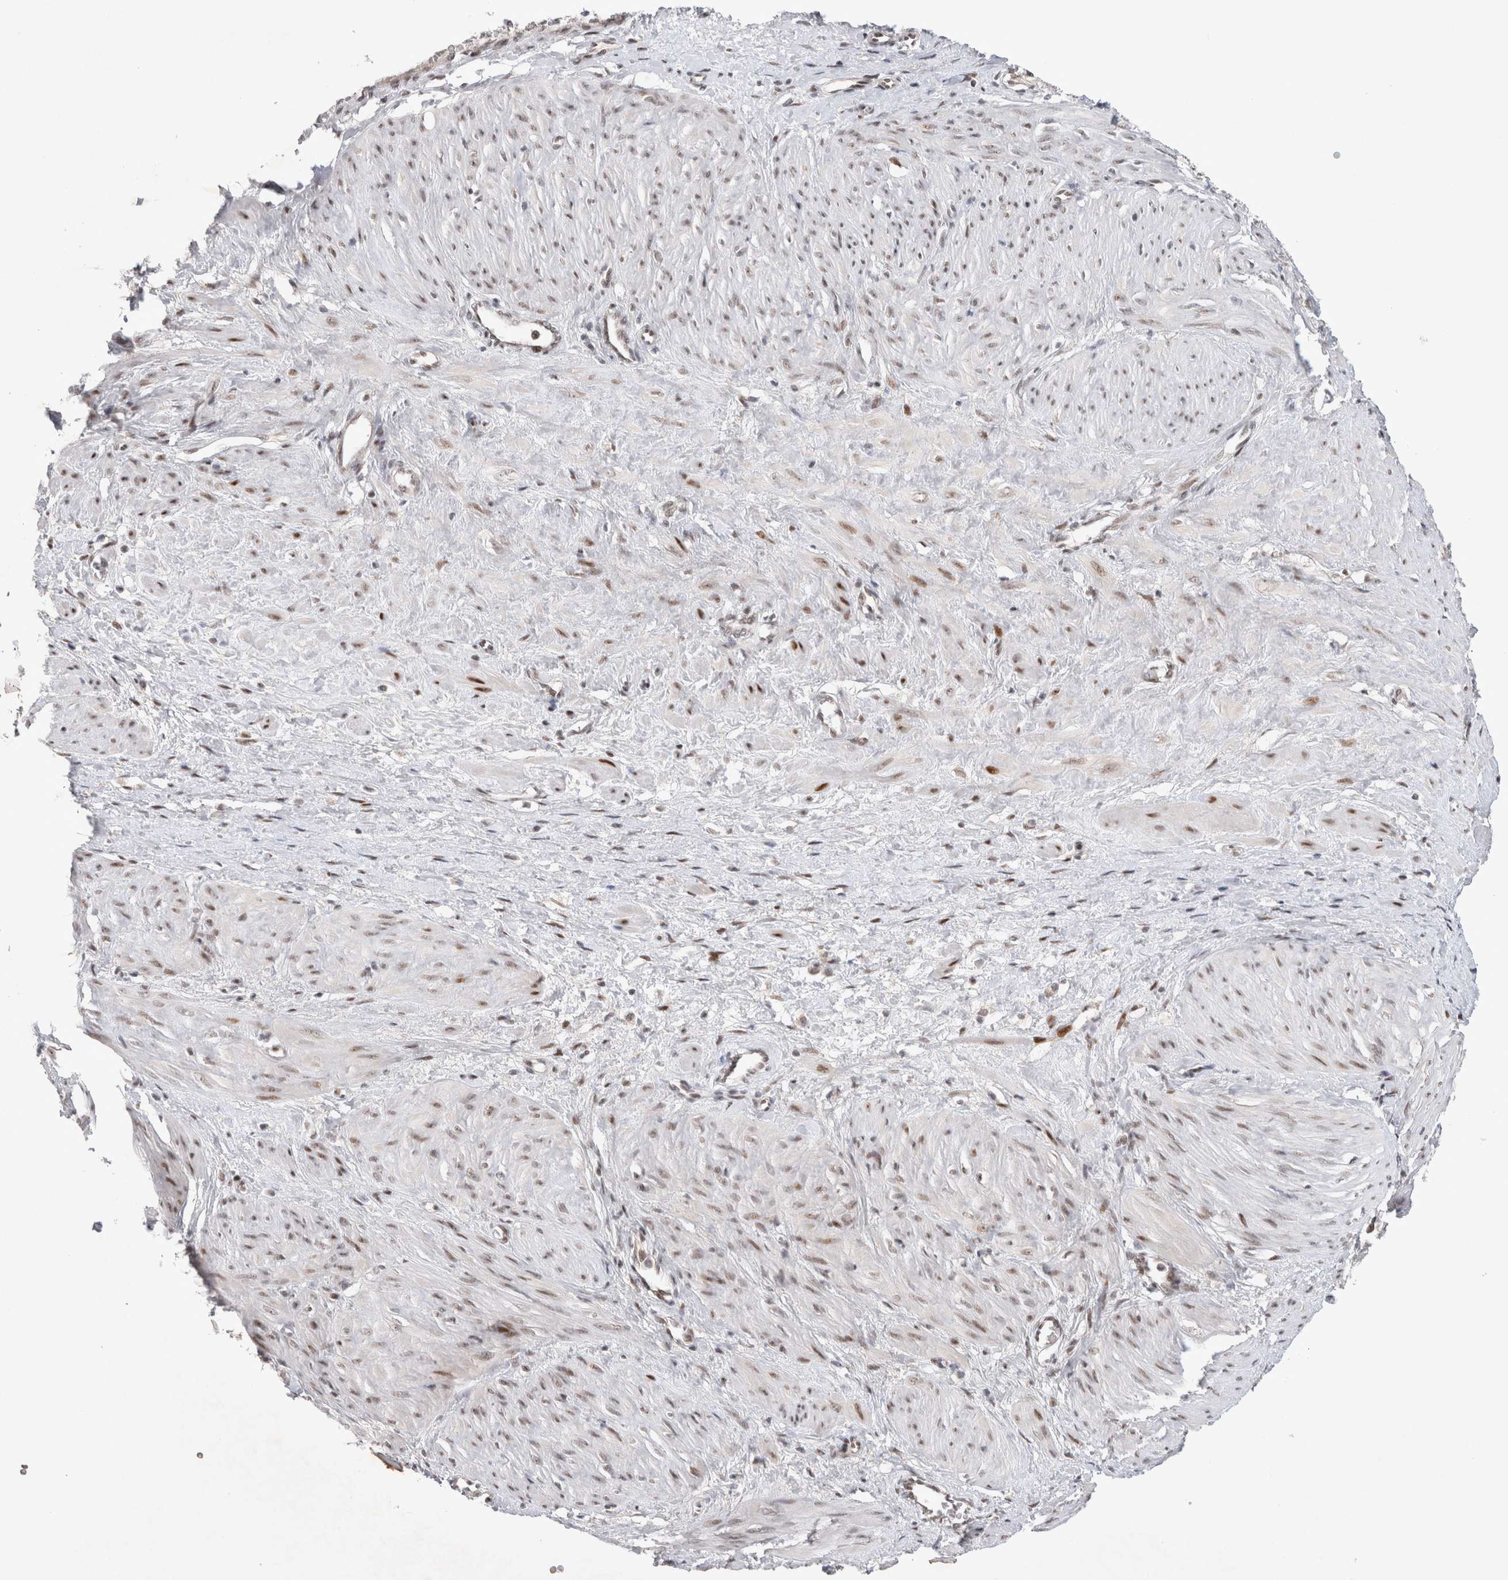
{"staining": {"intensity": "moderate", "quantity": "25%-75%", "location": "nuclear"}, "tissue": "smooth muscle", "cell_type": "Smooth muscle cells", "image_type": "normal", "snomed": [{"axis": "morphology", "description": "Normal tissue, NOS"}, {"axis": "topography", "description": "Endometrium"}], "caption": "DAB (3,3'-diaminobenzidine) immunohistochemical staining of benign human smooth muscle shows moderate nuclear protein positivity in about 25%-75% of smooth muscle cells.", "gene": "HESX1", "patient": {"sex": "female", "age": 33}}